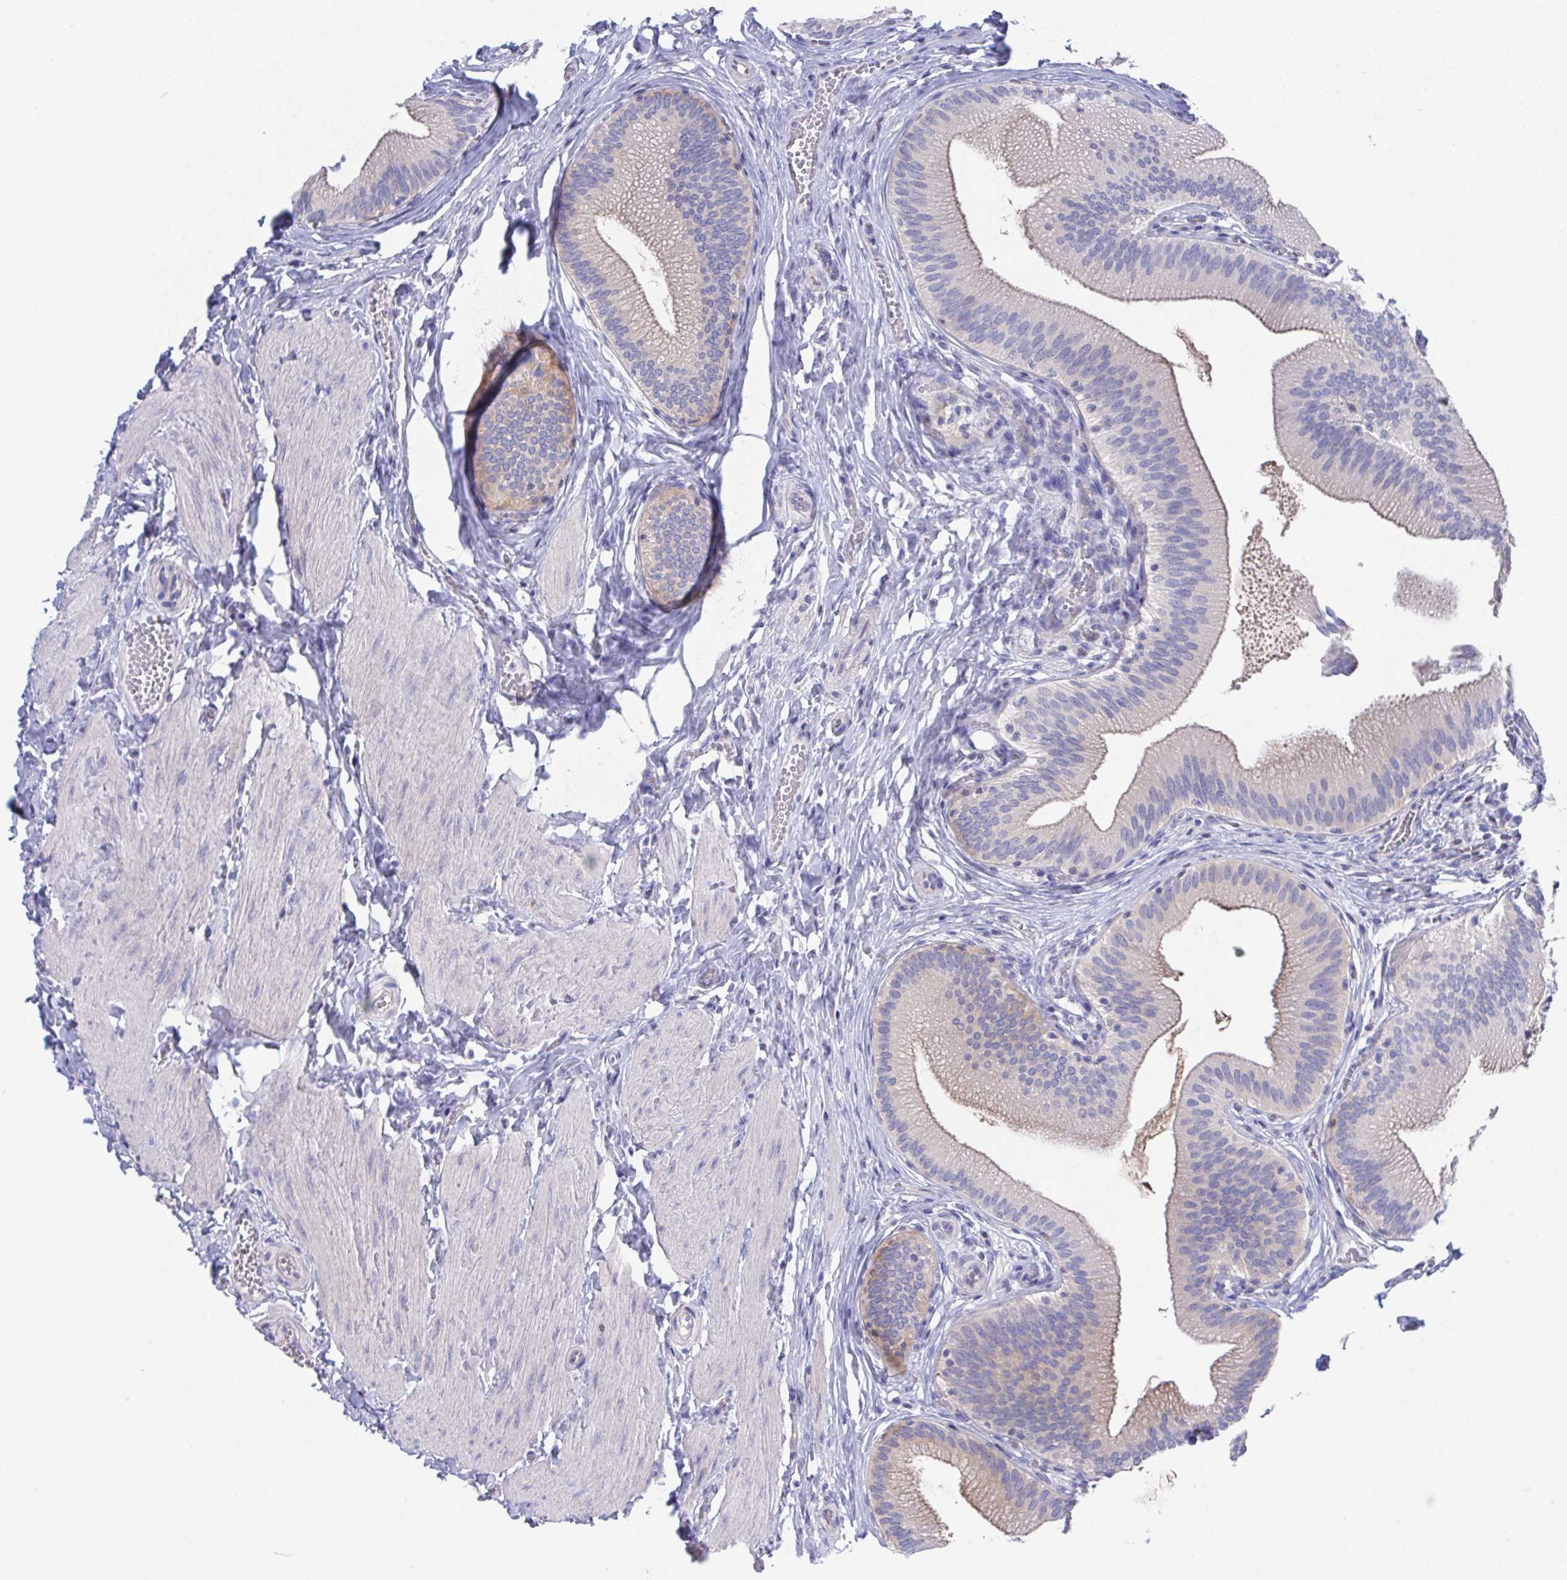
{"staining": {"intensity": "negative", "quantity": "none", "location": "none"}, "tissue": "gallbladder", "cell_type": "Glandular cells", "image_type": "normal", "snomed": [{"axis": "morphology", "description": "Normal tissue, NOS"}, {"axis": "topography", "description": "Gallbladder"}], "caption": "Human gallbladder stained for a protein using immunohistochemistry (IHC) displays no staining in glandular cells.", "gene": "PRG3", "patient": {"sex": "male", "age": 17}}